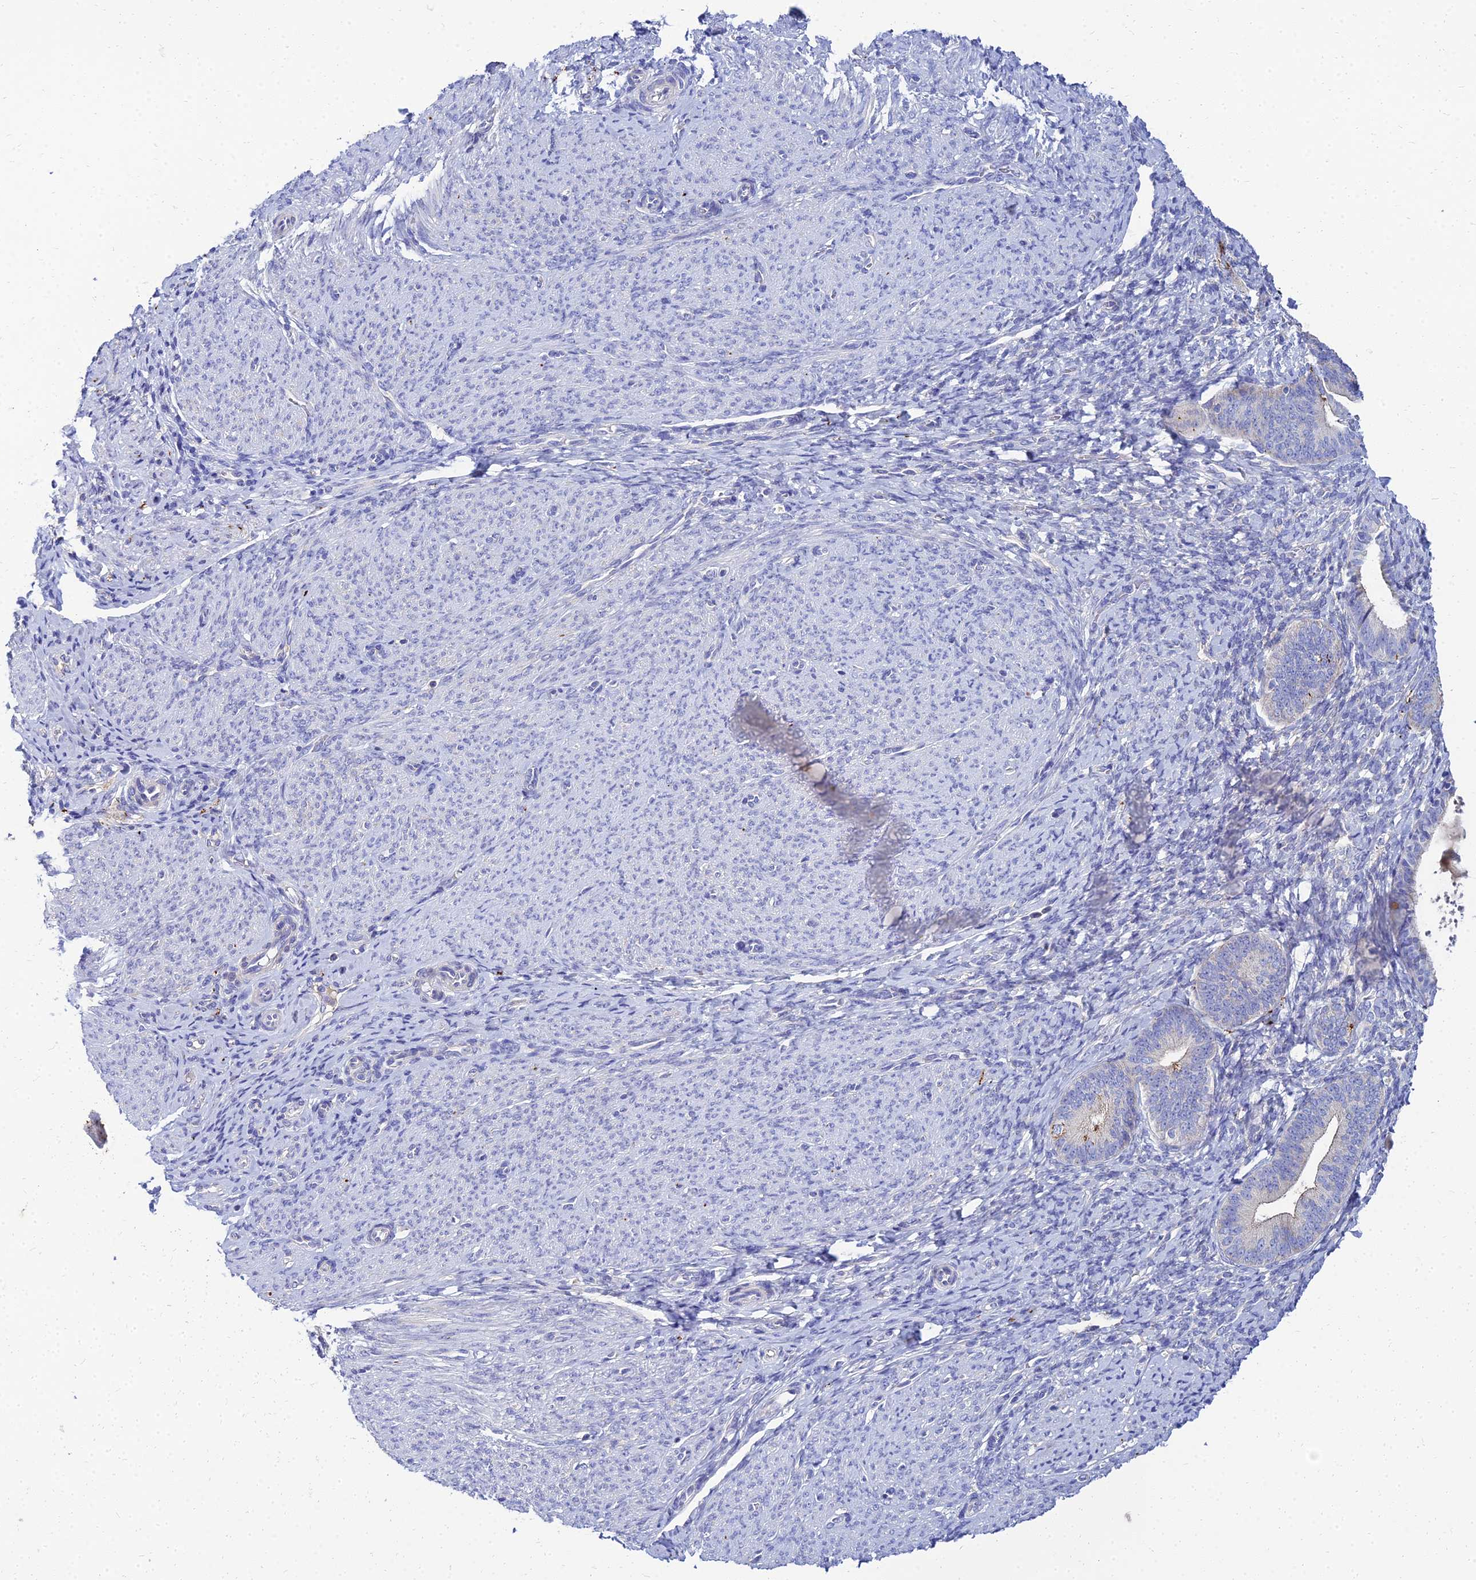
{"staining": {"intensity": "negative", "quantity": "none", "location": "none"}, "tissue": "endometrium", "cell_type": "Cells in endometrial stroma", "image_type": "normal", "snomed": [{"axis": "morphology", "description": "Normal tissue, NOS"}, {"axis": "topography", "description": "Endometrium"}], "caption": "Immunohistochemistry of benign human endometrium demonstrates no expression in cells in endometrial stroma. (IHC, brightfield microscopy, high magnification).", "gene": "NPY", "patient": {"sex": "female", "age": 65}}